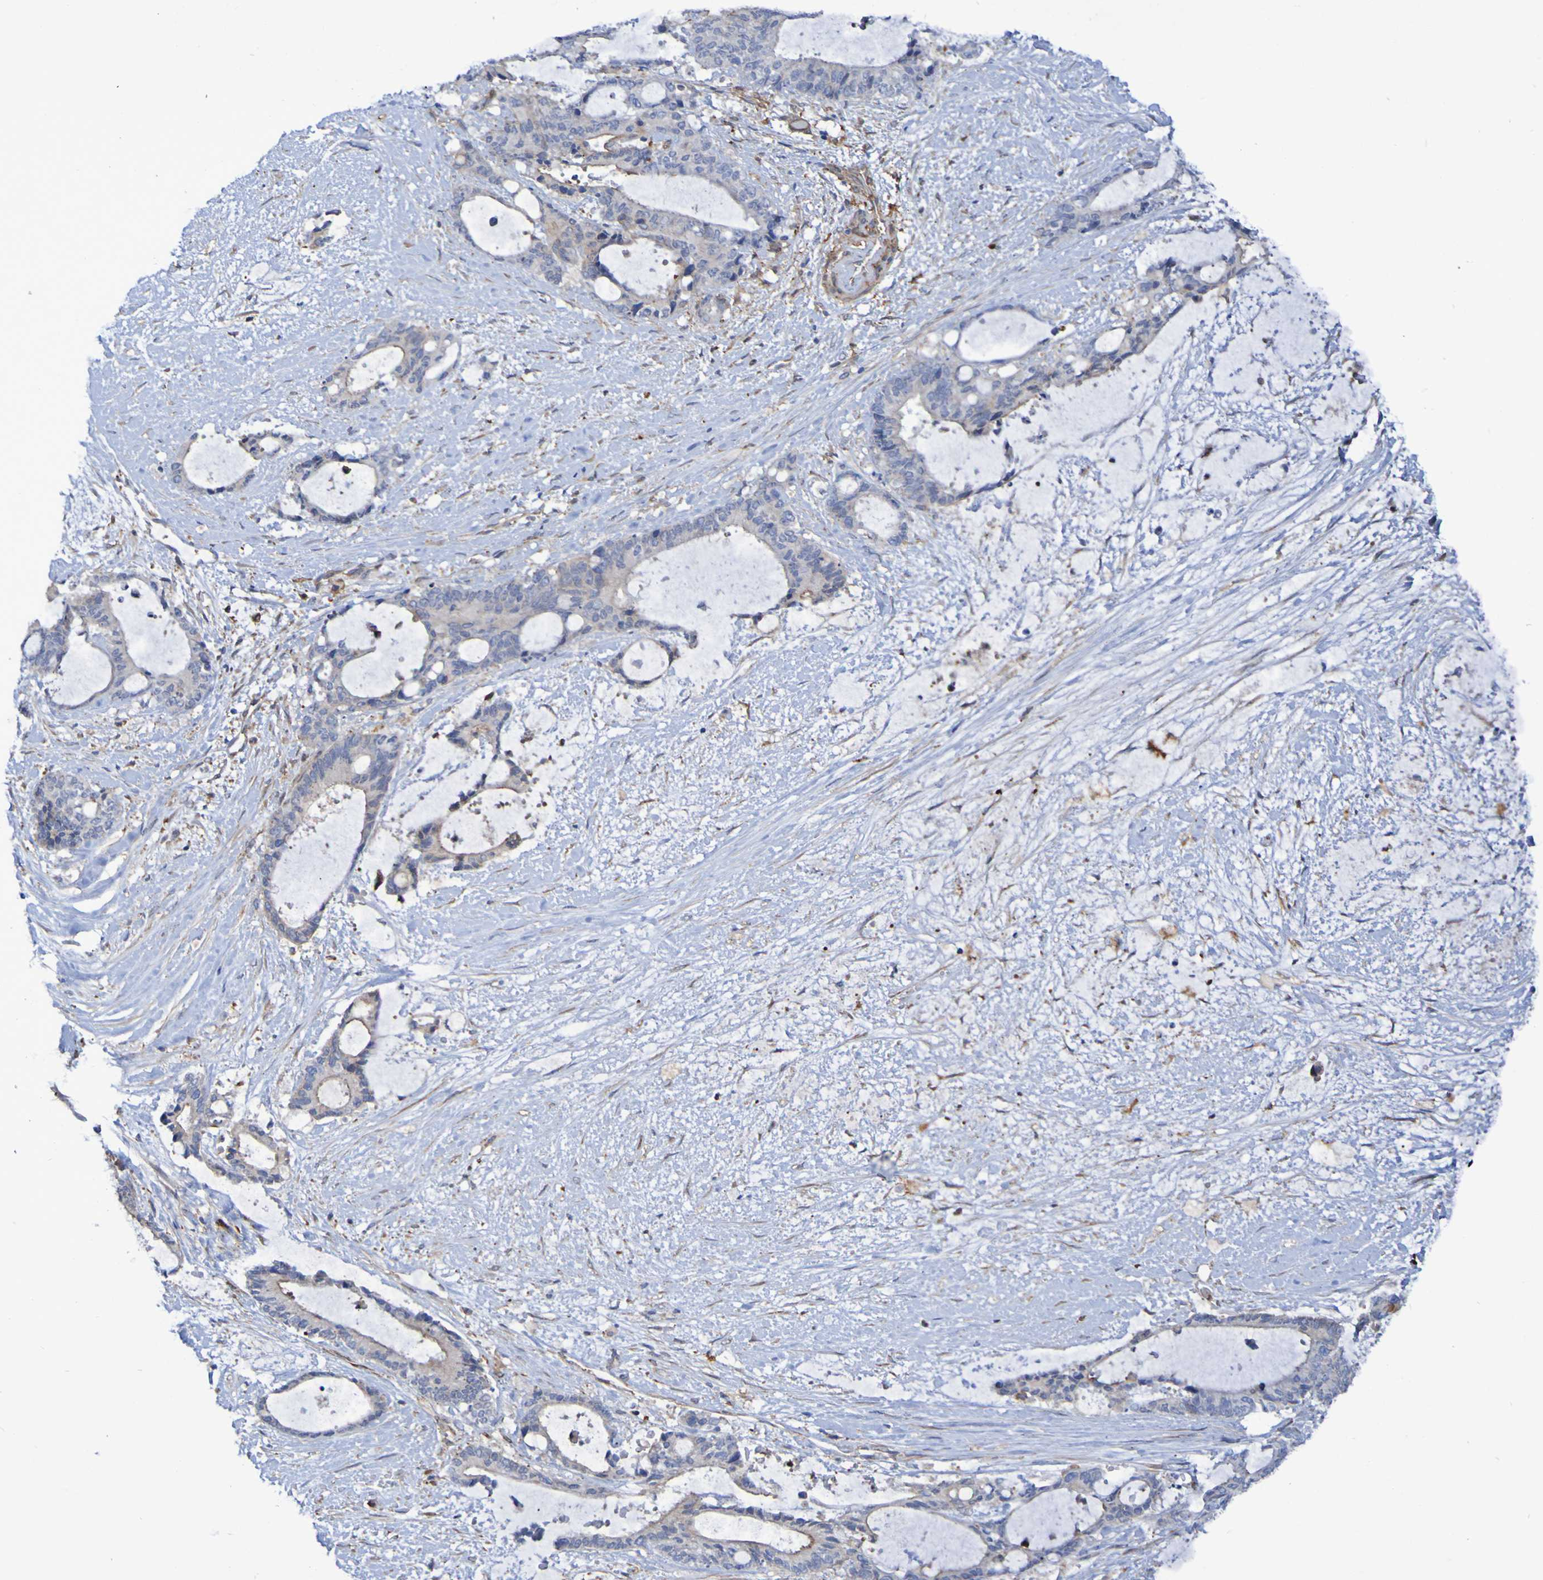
{"staining": {"intensity": "weak", "quantity": "<25%", "location": "cytoplasmic/membranous"}, "tissue": "liver cancer", "cell_type": "Tumor cells", "image_type": "cancer", "snomed": [{"axis": "morphology", "description": "Normal tissue, NOS"}, {"axis": "morphology", "description": "Cholangiocarcinoma"}, {"axis": "topography", "description": "Liver"}, {"axis": "topography", "description": "Peripheral nerve tissue"}], "caption": "IHC photomicrograph of human liver cancer (cholangiocarcinoma) stained for a protein (brown), which shows no positivity in tumor cells. (IHC, brightfield microscopy, high magnification).", "gene": "SCRG1", "patient": {"sex": "female", "age": 73}}